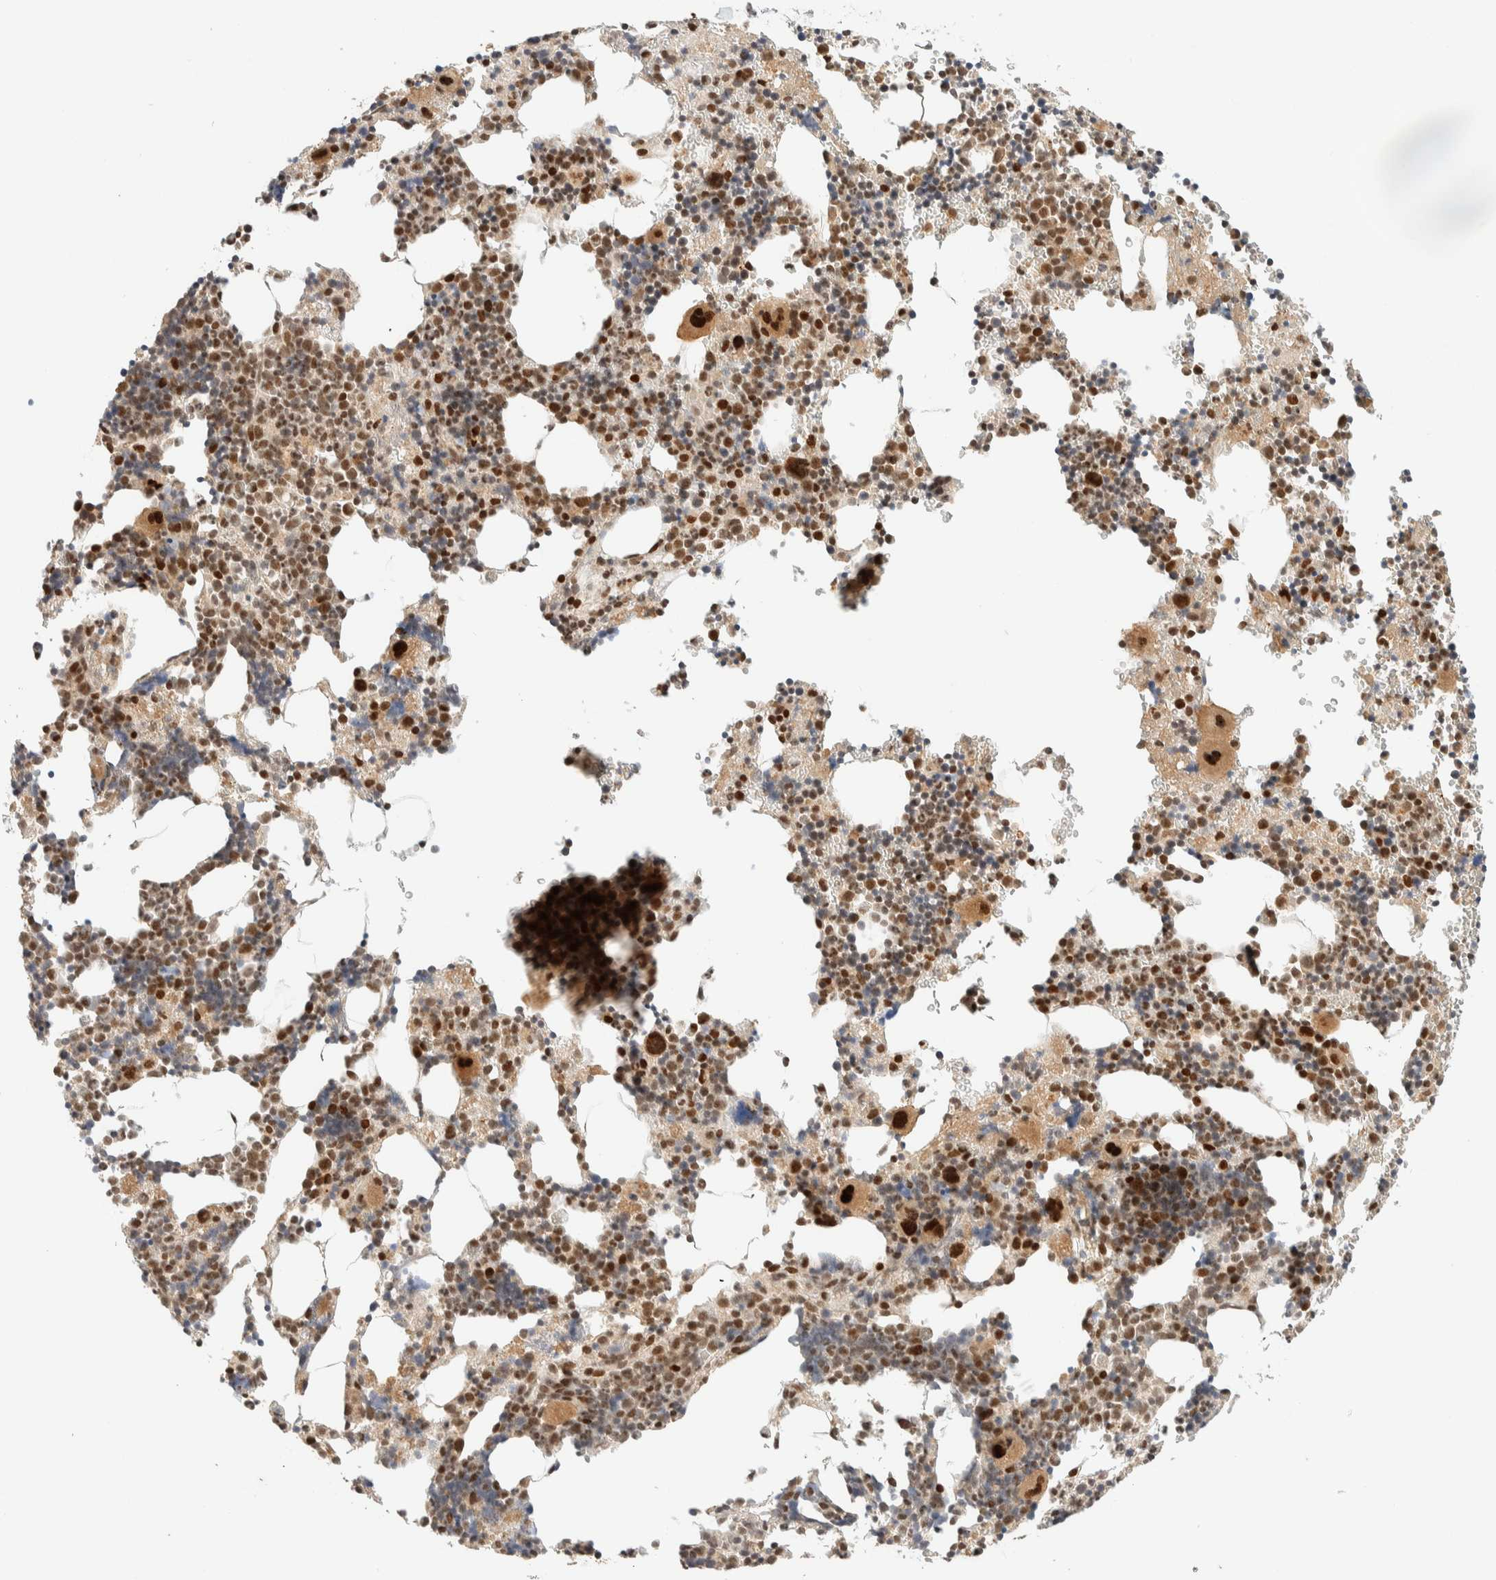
{"staining": {"intensity": "strong", "quantity": ">75%", "location": "nuclear"}, "tissue": "bone marrow", "cell_type": "Hematopoietic cells", "image_type": "normal", "snomed": [{"axis": "morphology", "description": "Normal tissue, NOS"}, {"axis": "morphology", "description": "Inflammation, NOS"}, {"axis": "topography", "description": "Bone marrow"}], "caption": "Immunohistochemical staining of benign human bone marrow displays high levels of strong nuclear positivity in about >75% of hematopoietic cells.", "gene": "ZBTB34", "patient": {"sex": "male", "age": 31}}